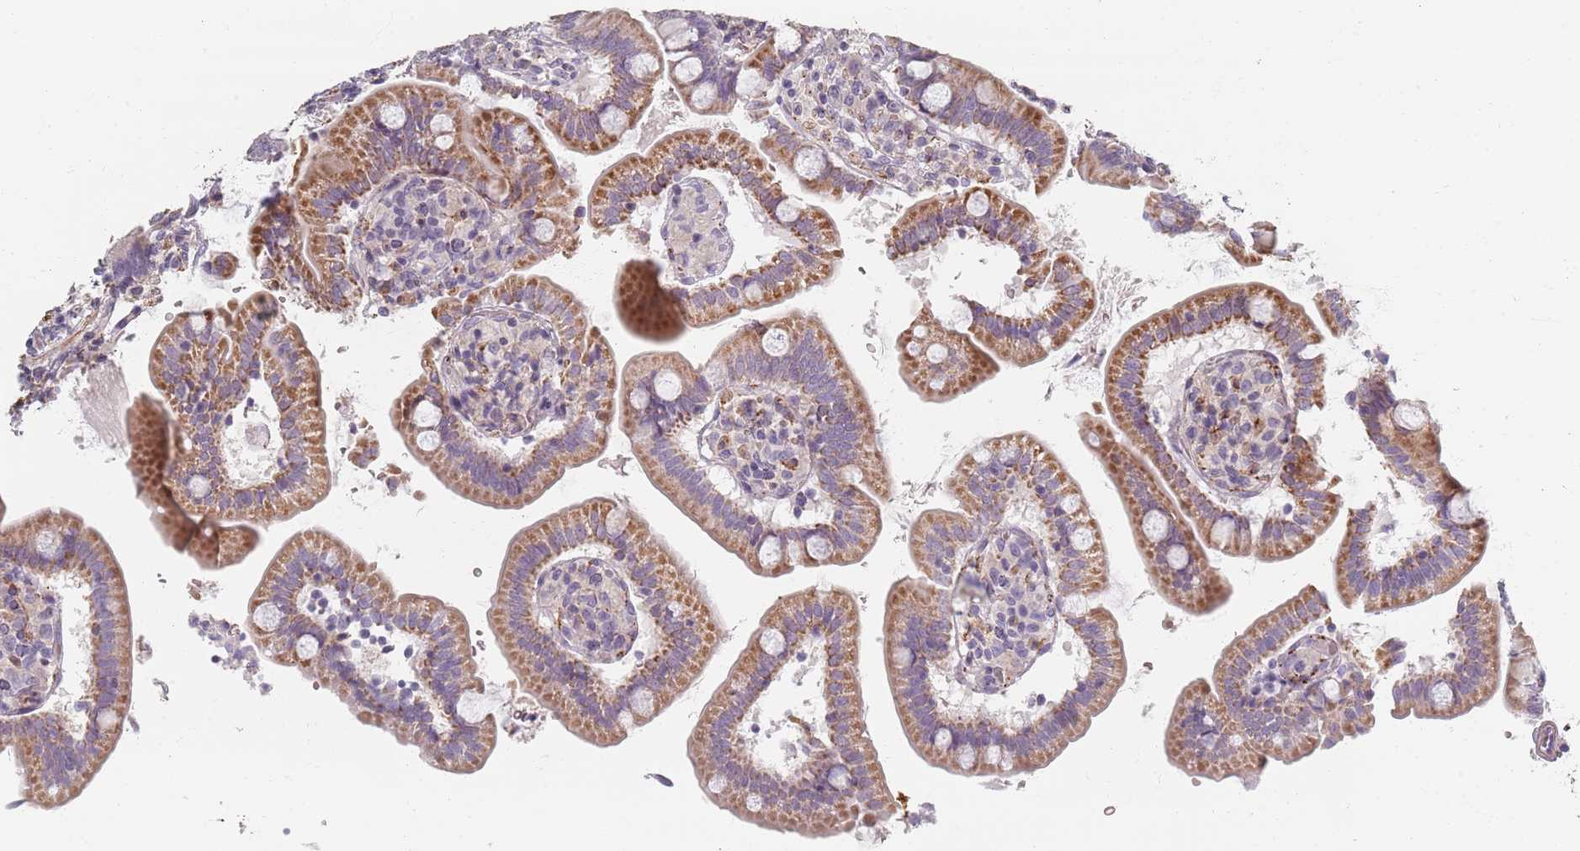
{"staining": {"intensity": "moderate", "quantity": "25%-75%", "location": "cytoplasmic/membranous"}, "tissue": "small intestine", "cell_type": "Glandular cells", "image_type": "normal", "snomed": [{"axis": "morphology", "description": "Normal tissue, NOS"}, {"axis": "topography", "description": "Small intestine"}], "caption": "About 25%-75% of glandular cells in benign small intestine show moderate cytoplasmic/membranous protein expression as visualized by brown immunohistochemical staining.", "gene": "SYNGR3", "patient": {"sex": "female", "age": 64}}